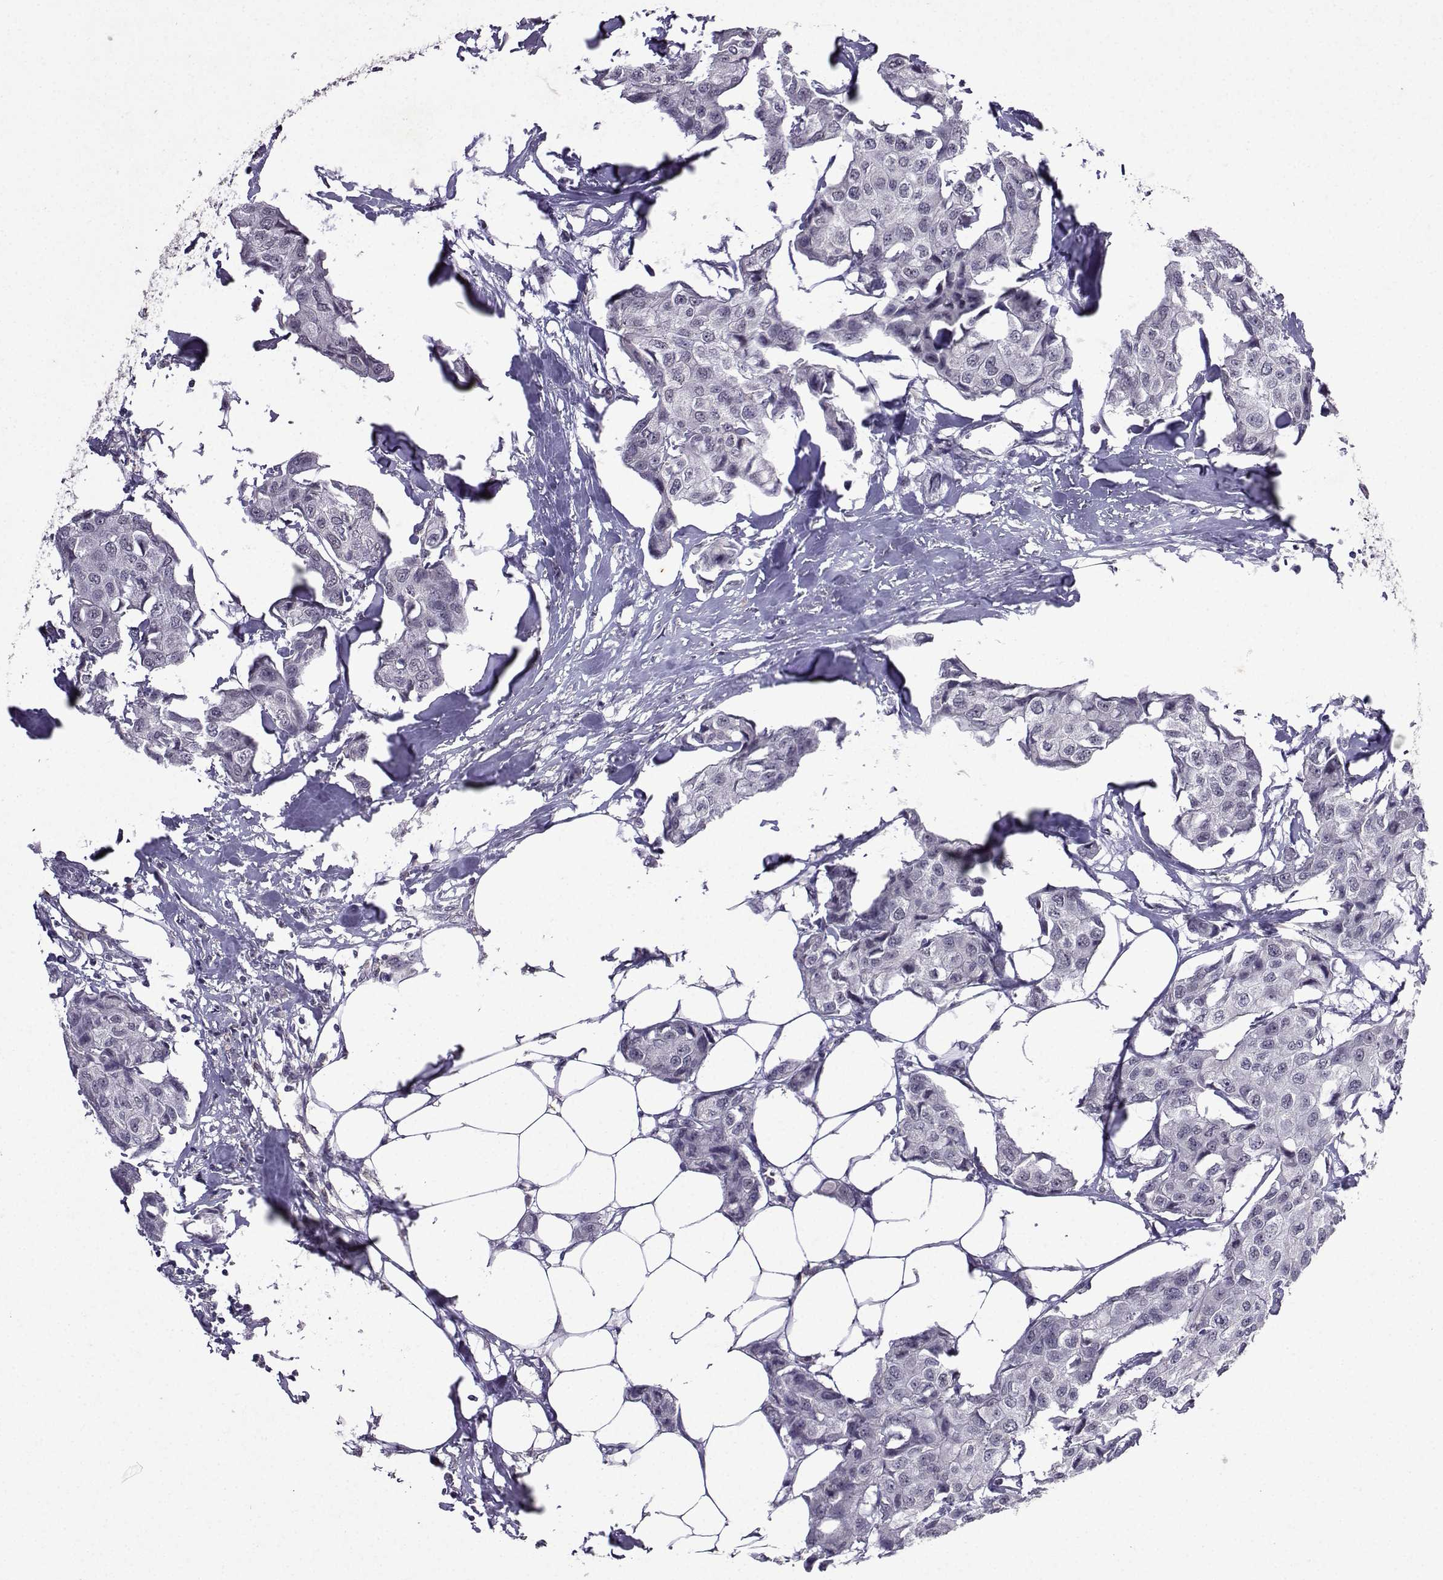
{"staining": {"intensity": "negative", "quantity": "none", "location": "none"}, "tissue": "breast cancer", "cell_type": "Tumor cells", "image_type": "cancer", "snomed": [{"axis": "morphology", "description": "Duct carcinoma"}, {"axis": "topography", "description": "Breast"}], "caption": "Tumor cells are negative for brown protein staining in breast cancer.", "gene": "CCL28", "patient": {"sex": "female", "age": 80}}